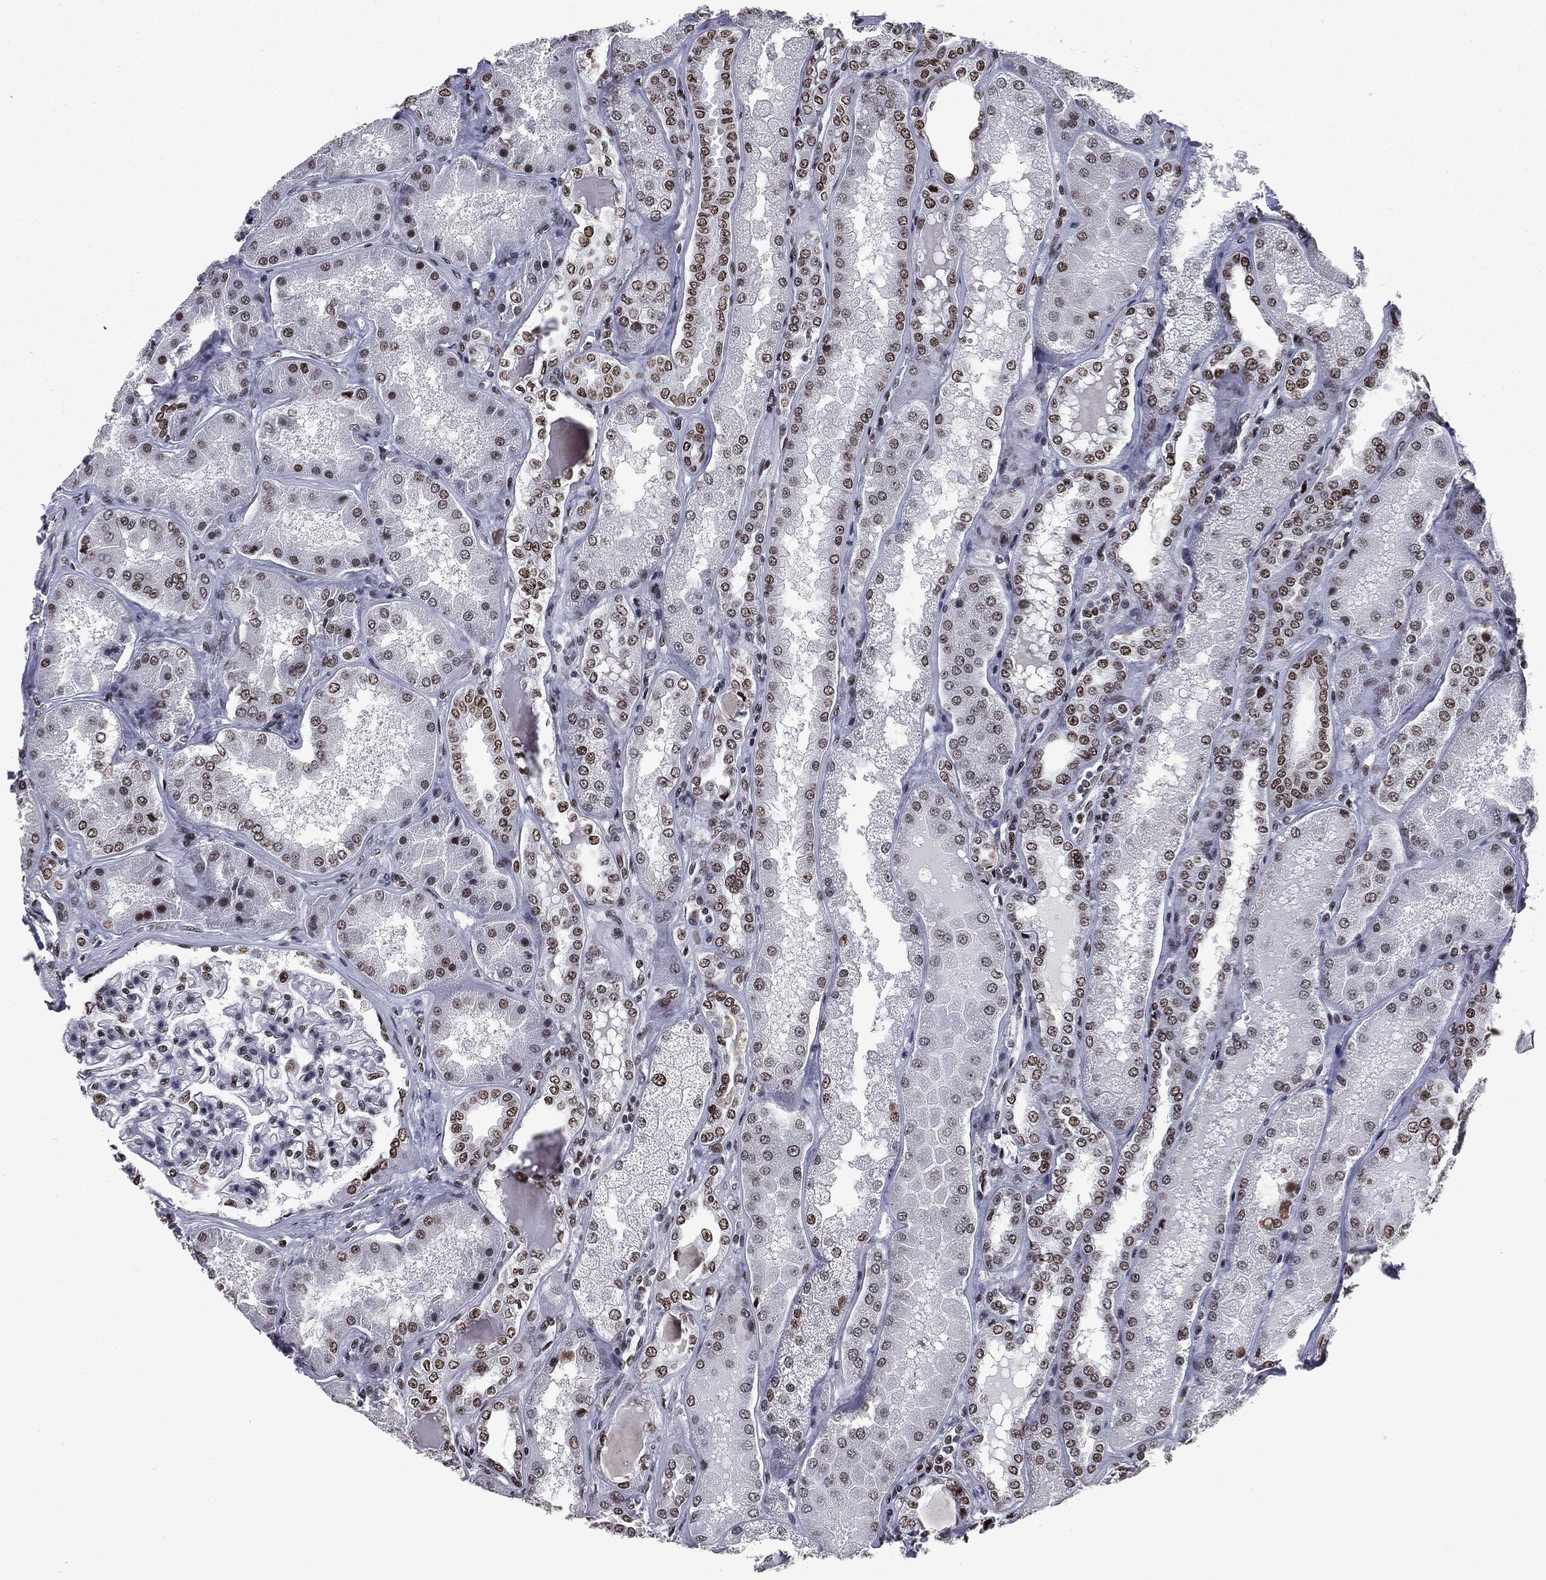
{"staining": {"intensity": "strong", "quantity": ">75%", "location": "nuclear"}, "tissue": "kidney", "cell_type": "Cells in glomeruli", "image_type": "normal", "snomed": [{"axis": "morphology", "description": "Normal tissue, NOS"}, {"axis": "topography", "description": "Kidney"}], "caption": "Immunohistochemical staining of normal kidney demonstrates high levels of strong nuclear expression in approximately >75% of cells in glomeruli.", "gene": "MSH2", "patient": {"sex": "female", "age": 56}}